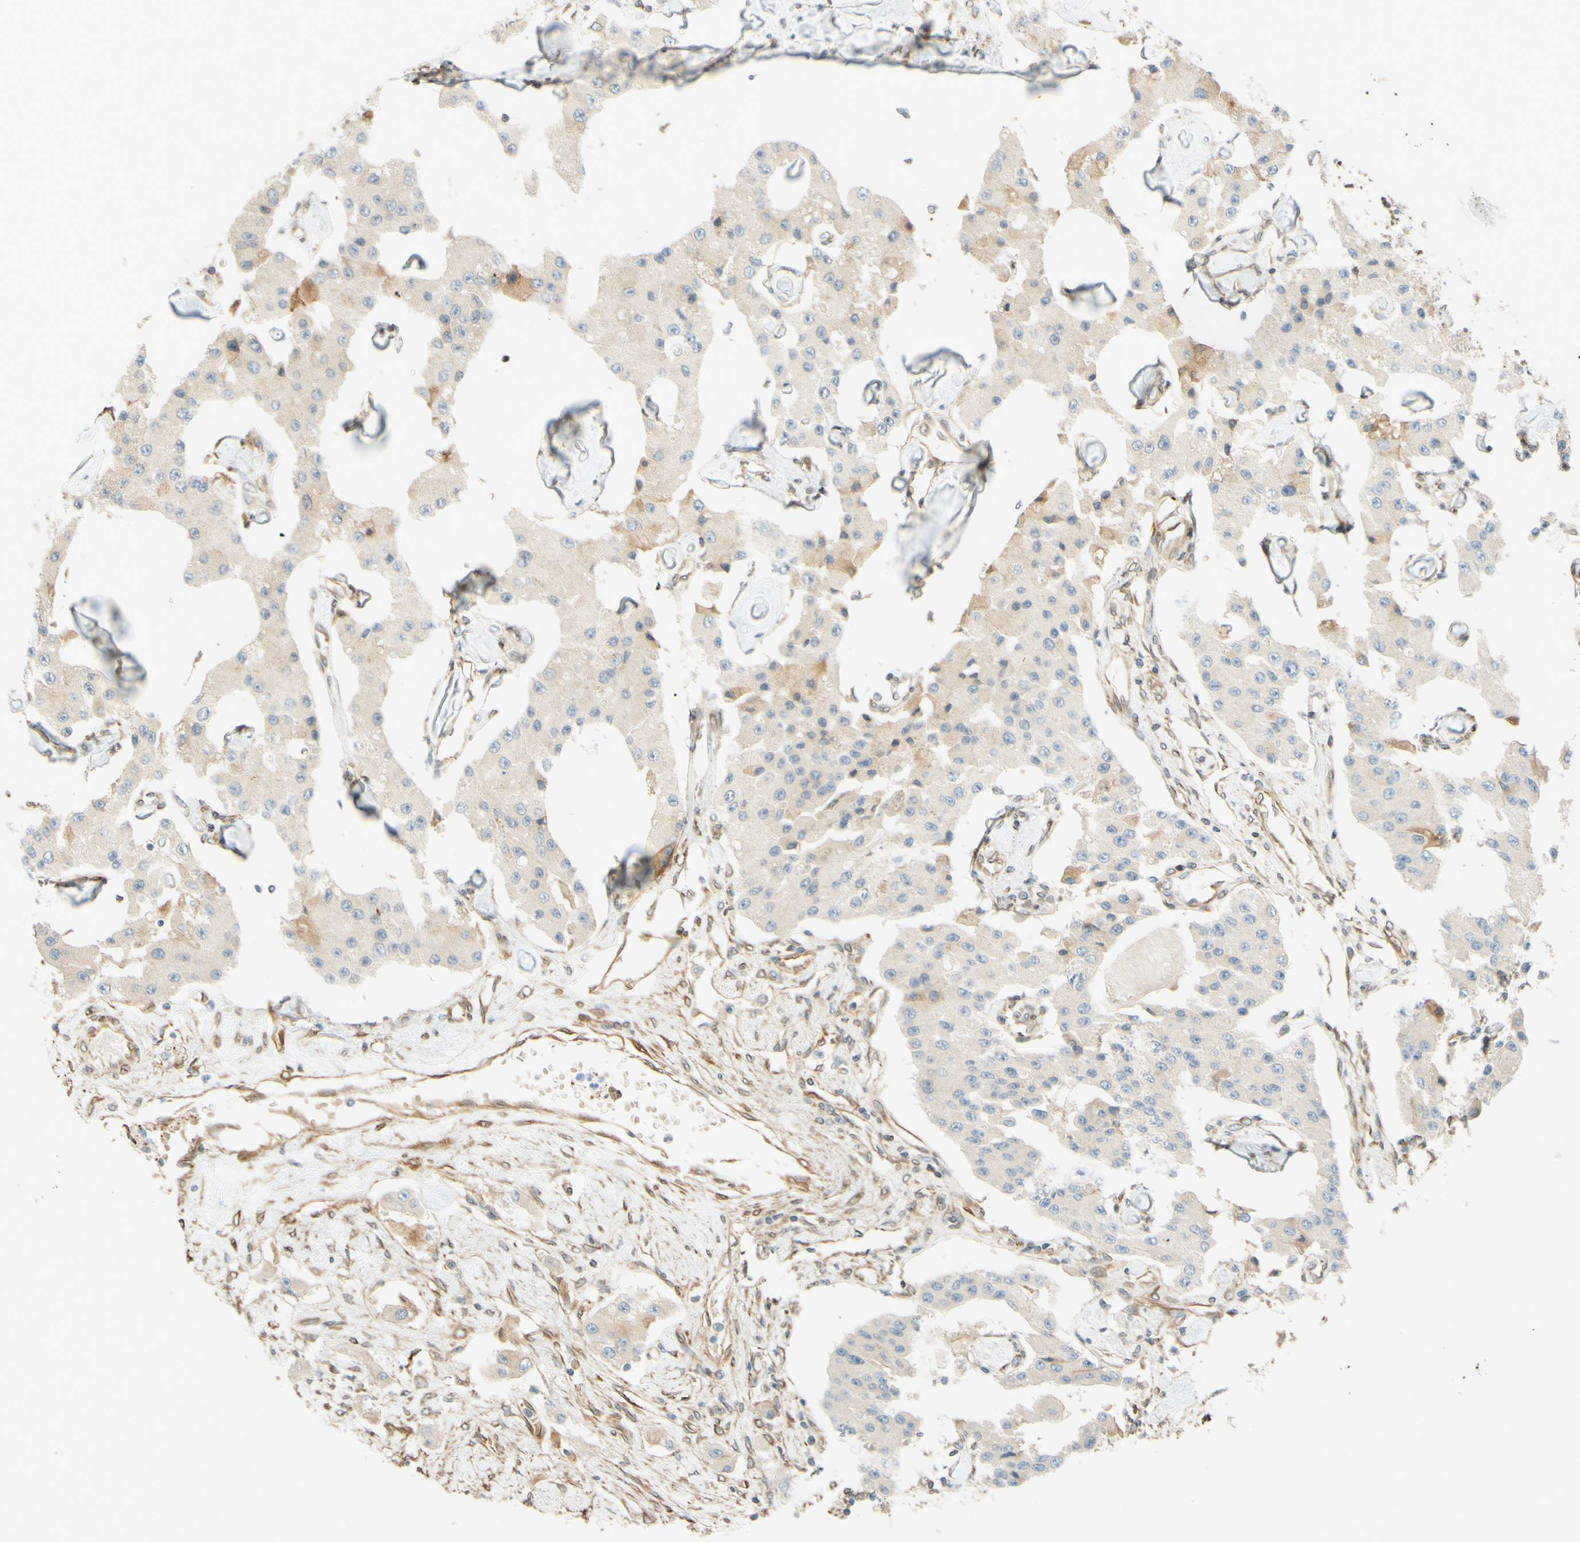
{"staining": {"intensity": "weak", "quantity": "25%-75%", "location": "cytoplasmic/membranous"}, "tissue": "carcinoid", "cell_type": "Tumor cells", "image_type": "cancer", "snomed": [{"axis": "morphology", "description": "Carcinoid, malignant, NOS"}, {"axis": "topography", "description": "Pancreas"}], "caption": "There is low levels of weak cytoplasmic/membranous staining in tumor cells of carcinoid, as demonstrated by immunohistochemical staining (brown color).", "gene": "ENDOD1", "patient": {"sex": "male", "age": 41}}